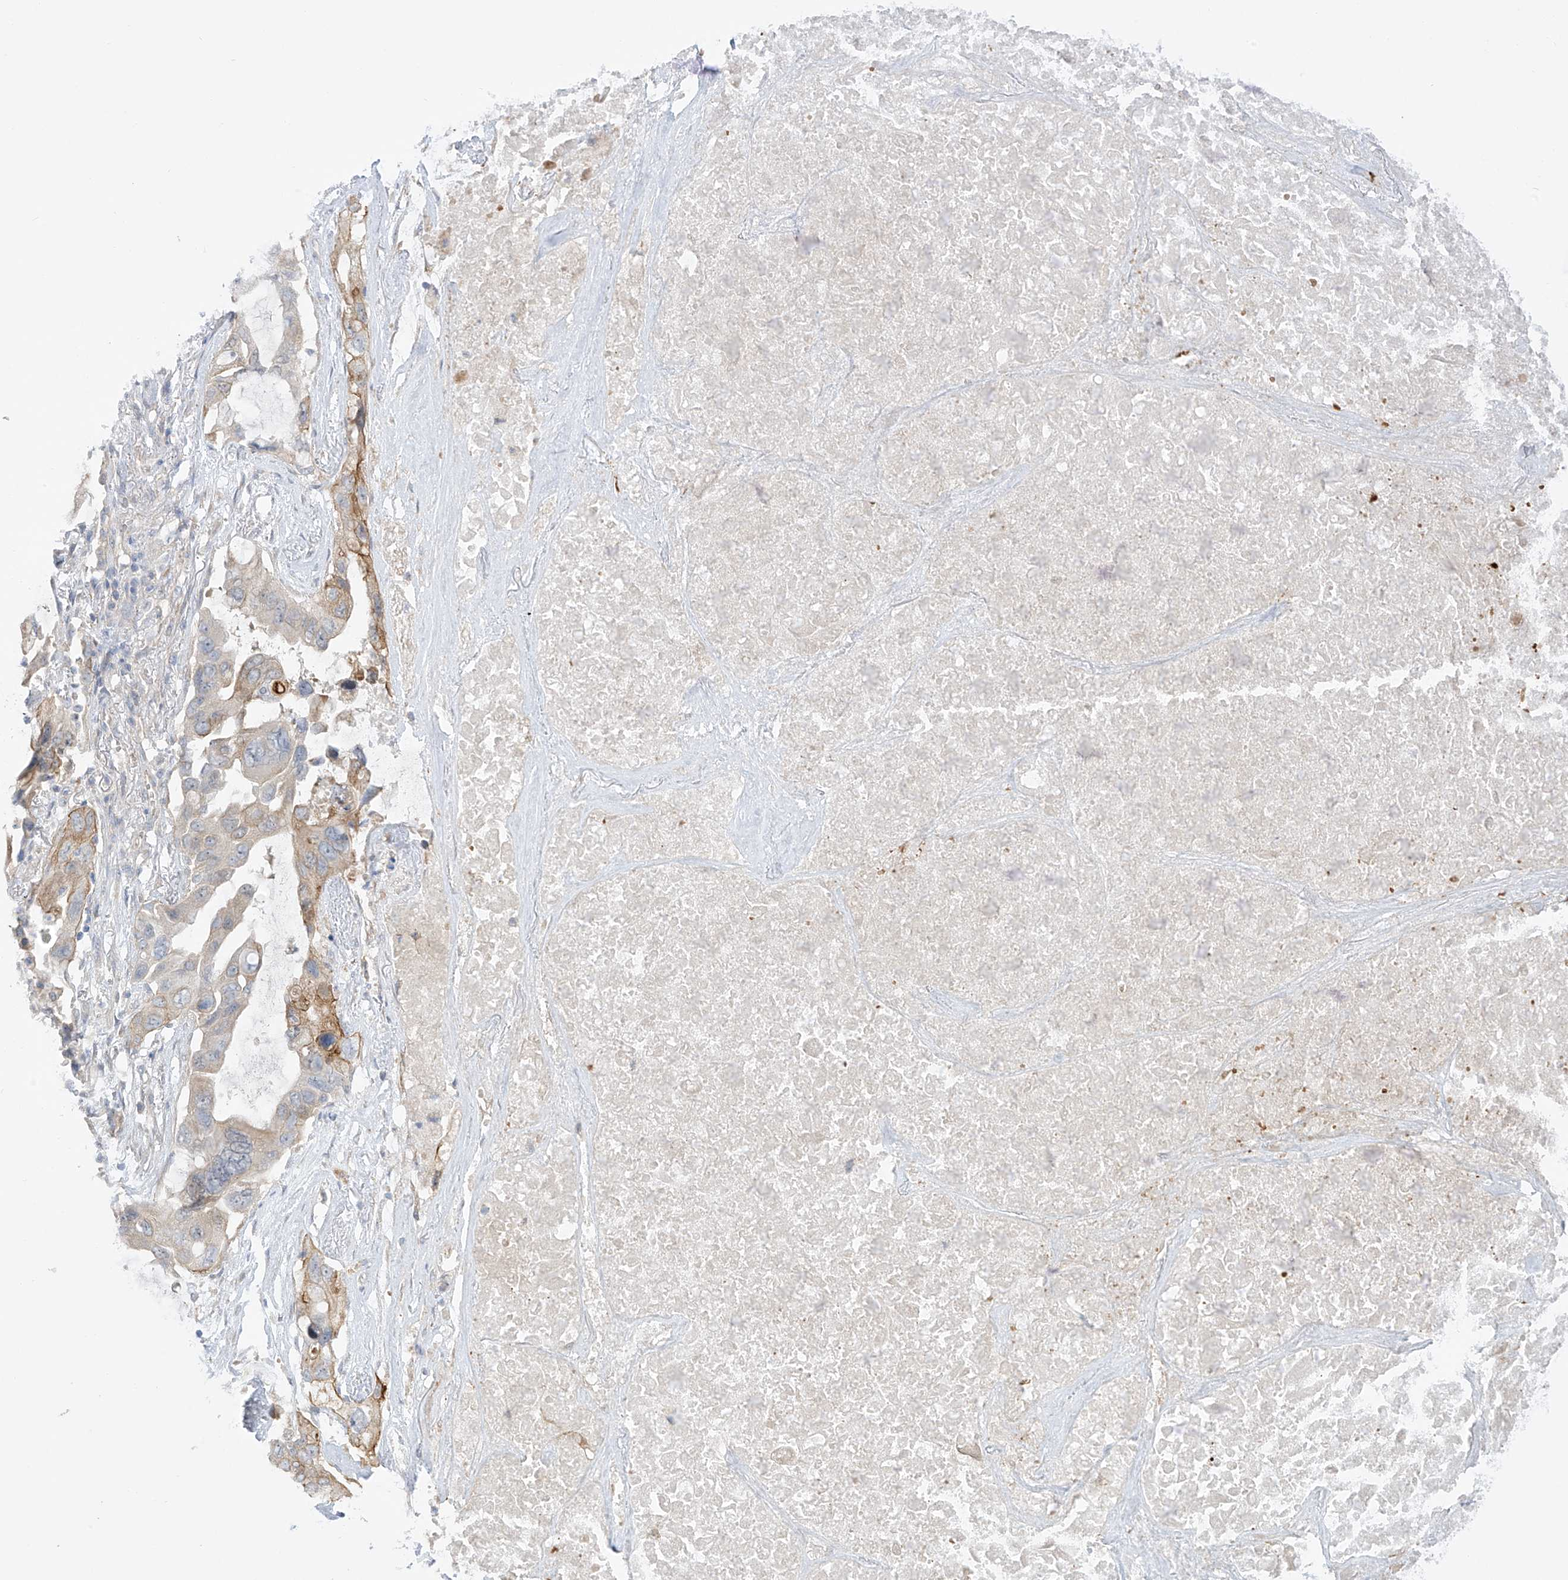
{"staining": {"intensity": "moderate", "quantity": "25%-75%", "location": "cytoplasmic/membranous"}, "tissue": "lung cancer", "cell_type": "Tumor cells", "image_type": "cancer", "snomed": [{"axis": "morphology", "description": "Squamous cell carcinoma, NOS"}, {"axis": "topography", "description": "Lung"}], "caption": "Immunohistochemical staining of lung cancer (squamous cell carcinoma) reveals medium levels of moderate cytoplasmic/membranous expression in approximately 25%-75% of tumor cells. The protein of interest is stained brown, and the nuclei are stained in blue (DAB IHC with brightfield microscopy, high magnification).", "gene": "EIPR1", "patient": {"sex": "female", "age": 73}}